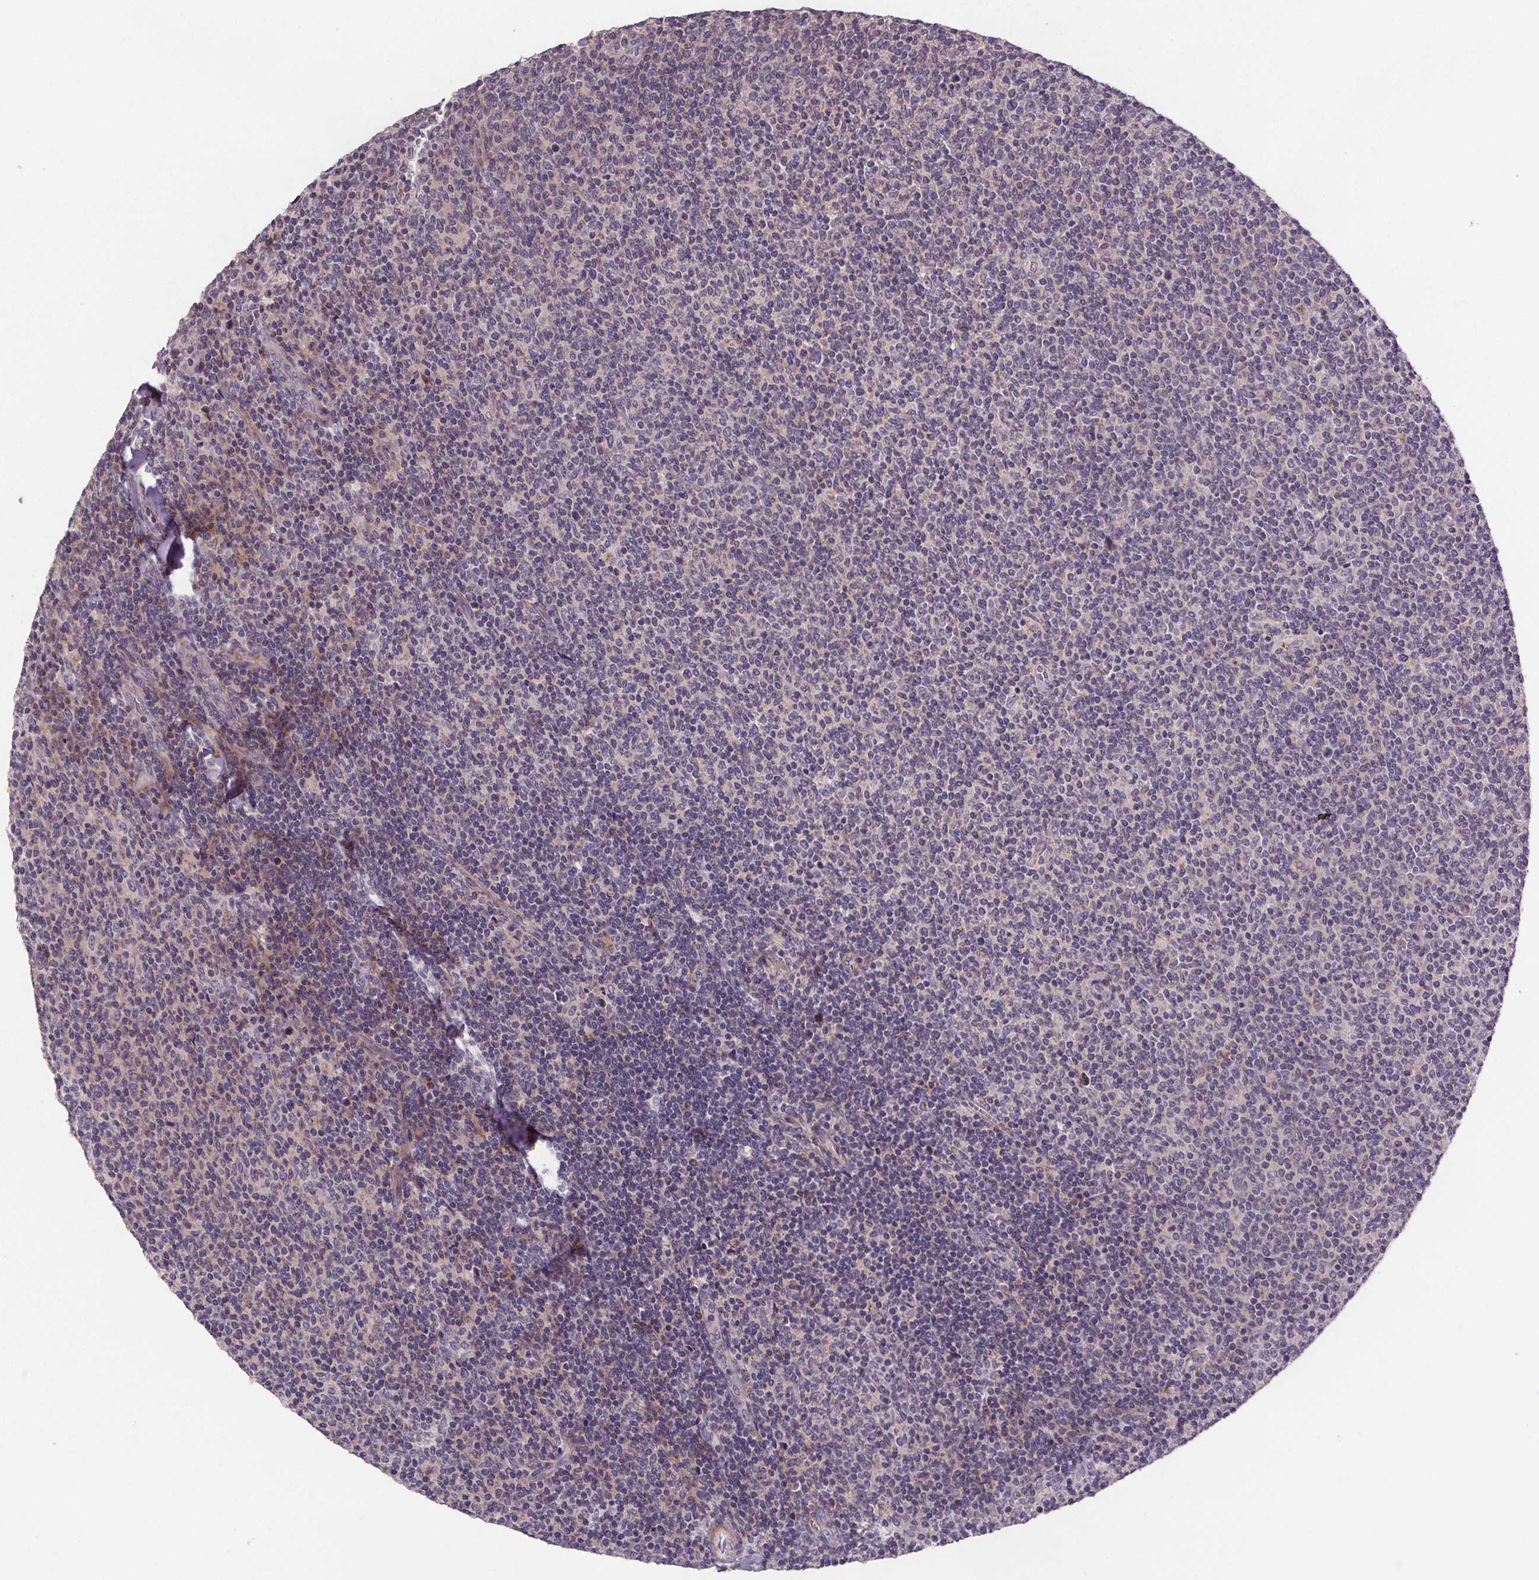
{"staining": {"intensity": "negative", "quantity": "none", "location": "none"}, "tissue": "lymphoma", "cell_type": "Tumor cells", "image_type": "cancer", "snomed": [{"axis": "morphology", "description": "Malignant lymphoma, non-Hodgkin's type, Low grade"}, {"axis": "topography", "description": "Lymph node"}], "caption": "Image shows no significant protein expression in tumor cells of malignant lymphoma, non-Hodgkin's type (low-grade).", "gene": "CLN3", "patient": {"sex": "male", "age": 52}}